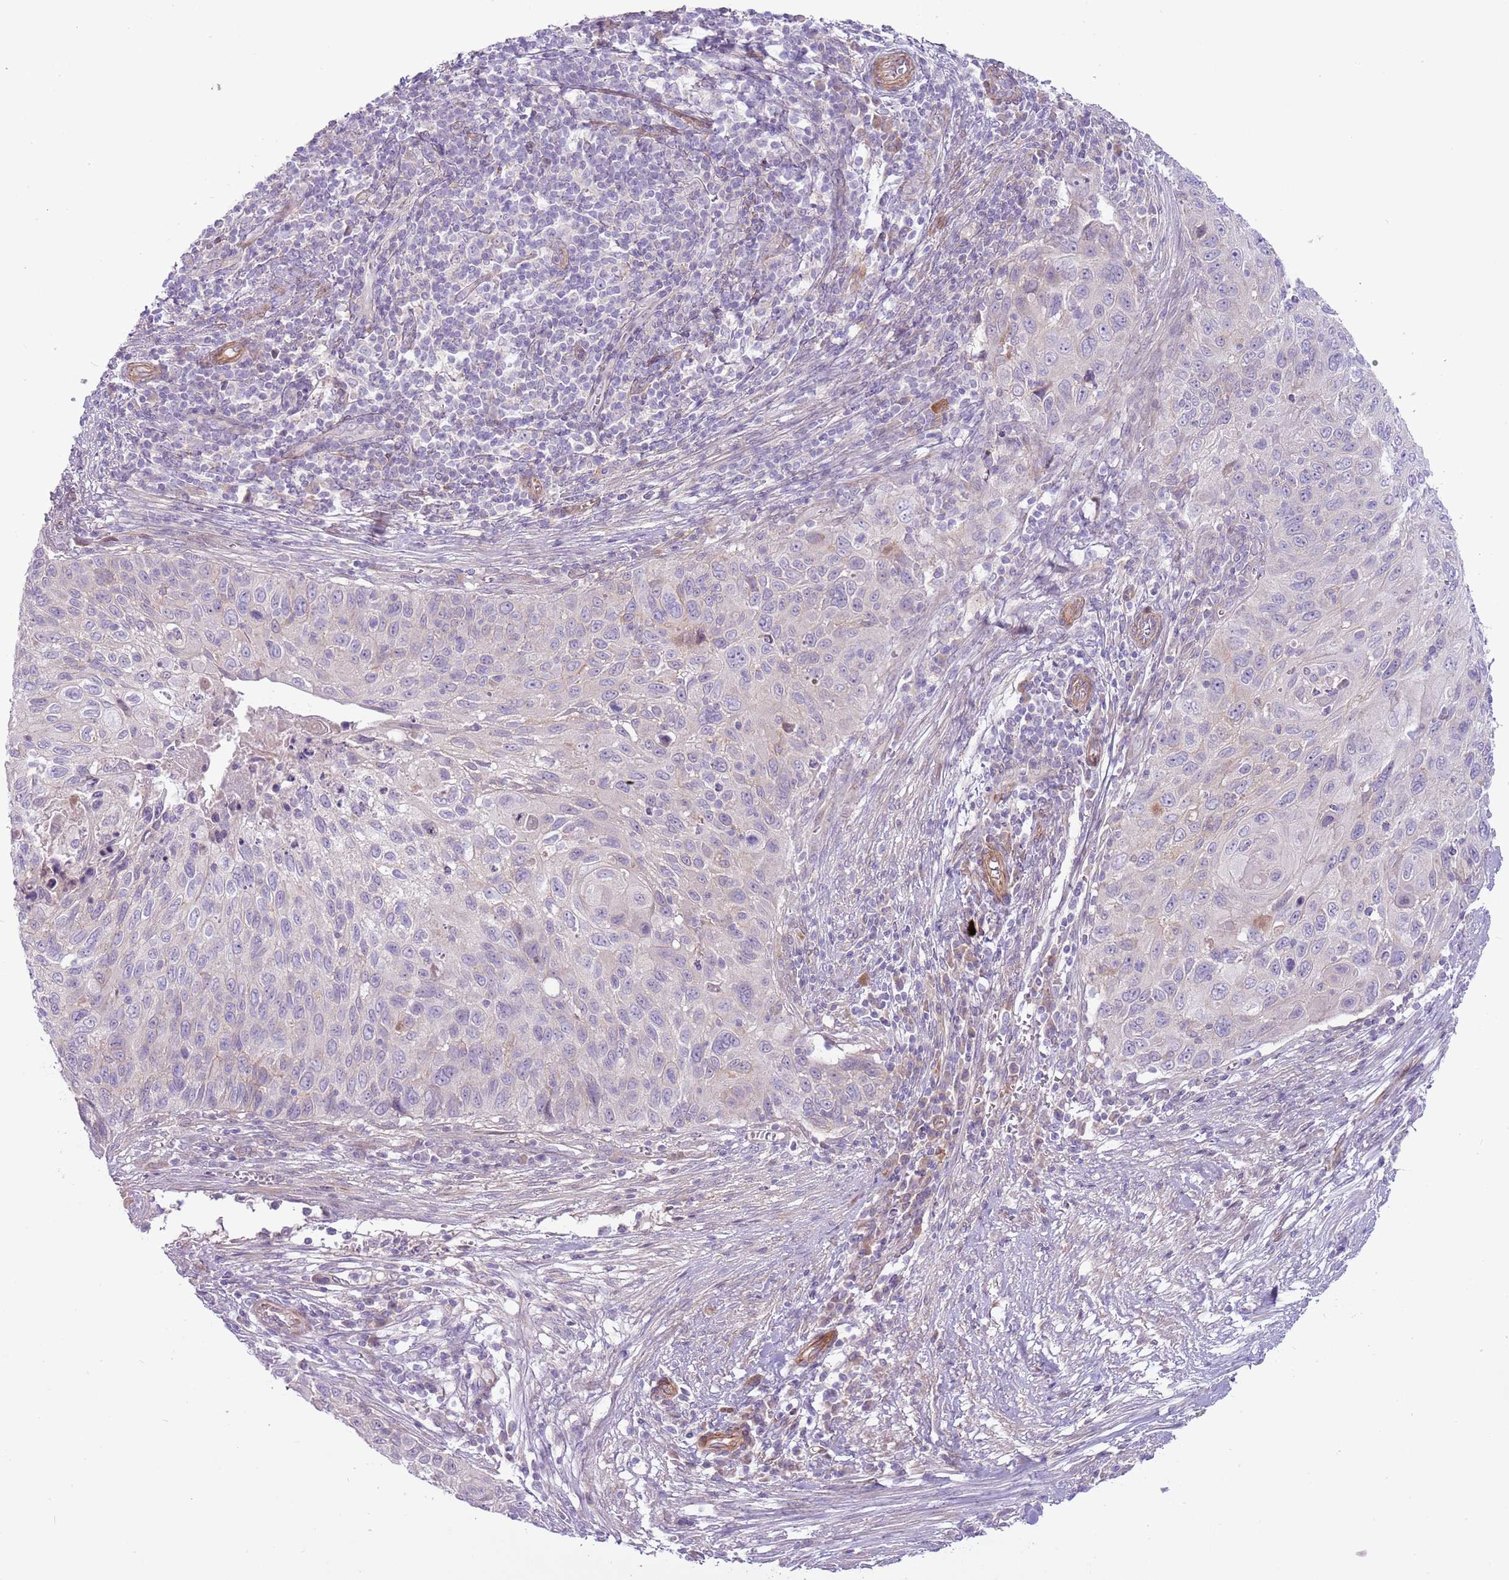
{"staining": {"intensity": "negative", "quantity": "none", "location": "none"}, "tissue": "cervical cancer", "cell_type": "Tumor cells", "image_type": "cancer", "snomed": [{"axis": "morphology", "description": "Squamous cell carcinoma, NOS"}, {"axis": "topography", "description": "Cervix"}], "caption": "Tumor cells show no significant protein staining in cervical squamous cell carcinoma. (DAB (3,3'-diaminobenzidine) immunohistochemistry (IHC) visualized using brightfield microscopy, high magnification).", "gene": "MRO", "patient": {"sex": "female", "age": 70}}